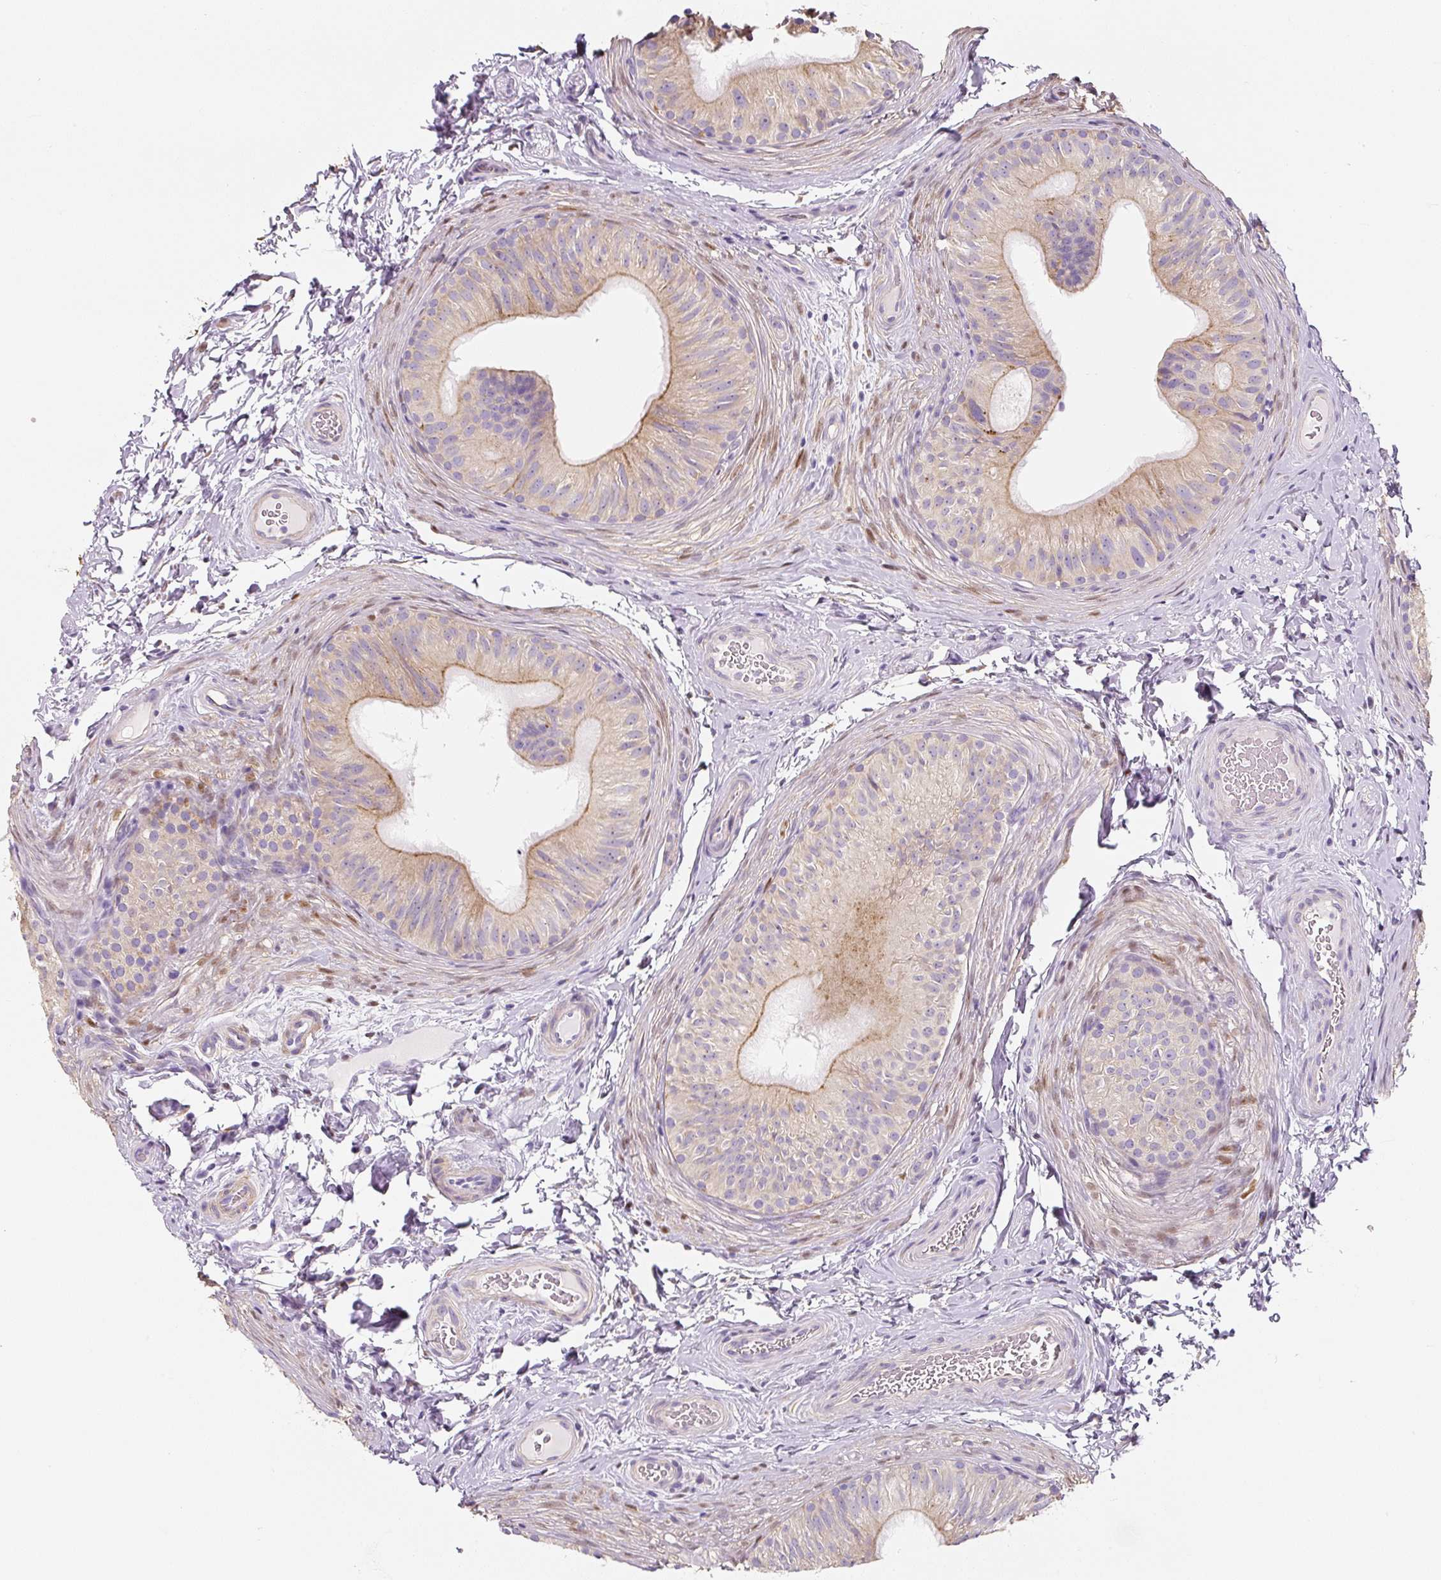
{"staining": {"intensity": "moderate", "quantity": "25%-75%", "location": "cytoplasmic/membranous"}, "tissue": "epididymis", "cell_type": "Glandular cells", "image_type": "normal", "snomed": [{"axis": "morphology", "description": "Normal tissue, NOS"}, {"axis": "topography", "description": "Epididymis"}], "caption": "Epididymis stained with immunohistochemistry reveals moderate cytoplasmic/membranous staining in approximately 25%-75% of glandular cells. The protein is shown in brown color, while the nuclei are stained blue.", "gene": "PWWP3B", "patient": {"sex": "male", "age": 24}}